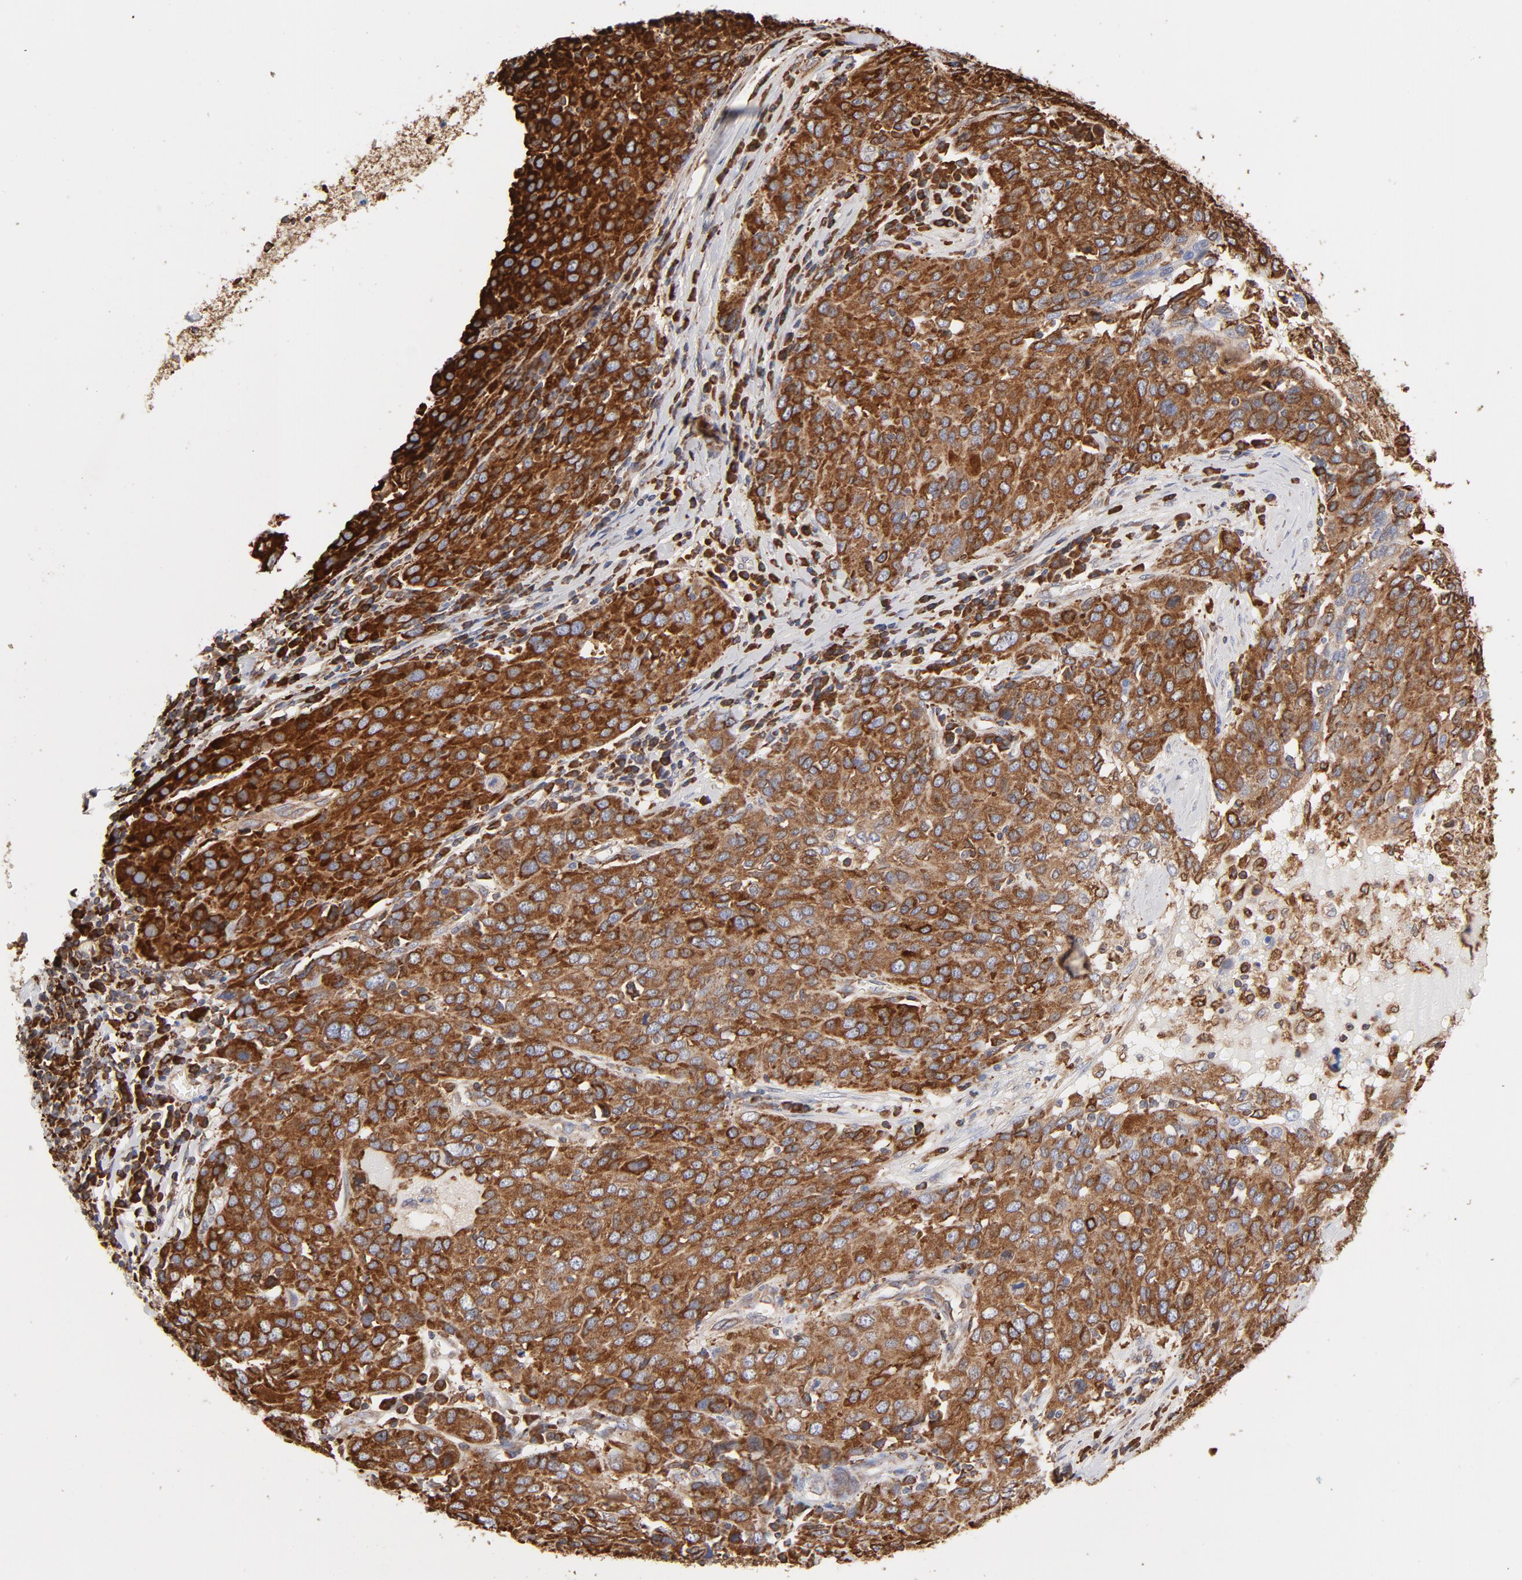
{"staining": {"intensity": "strong", "quantity": ">75%", "location": "cytoplasmic/membranous"}, "tissue": "ovarian cancer", "cell_type": "Tumor cells", "image_type": "cancer", "snomed": [{"axis": "morphology", "description": "Carcinoma, endometroid"}, {"axis": "topography", "description": "Ovary"}], "caption": "Ovarian cancer stained with DAB IHC shows high levels of strong cytoplasmic/membranous staining in approximately >75% of tumor cells.", "gene": "CANX", "patient": {"sex": "female", "age": 50}}